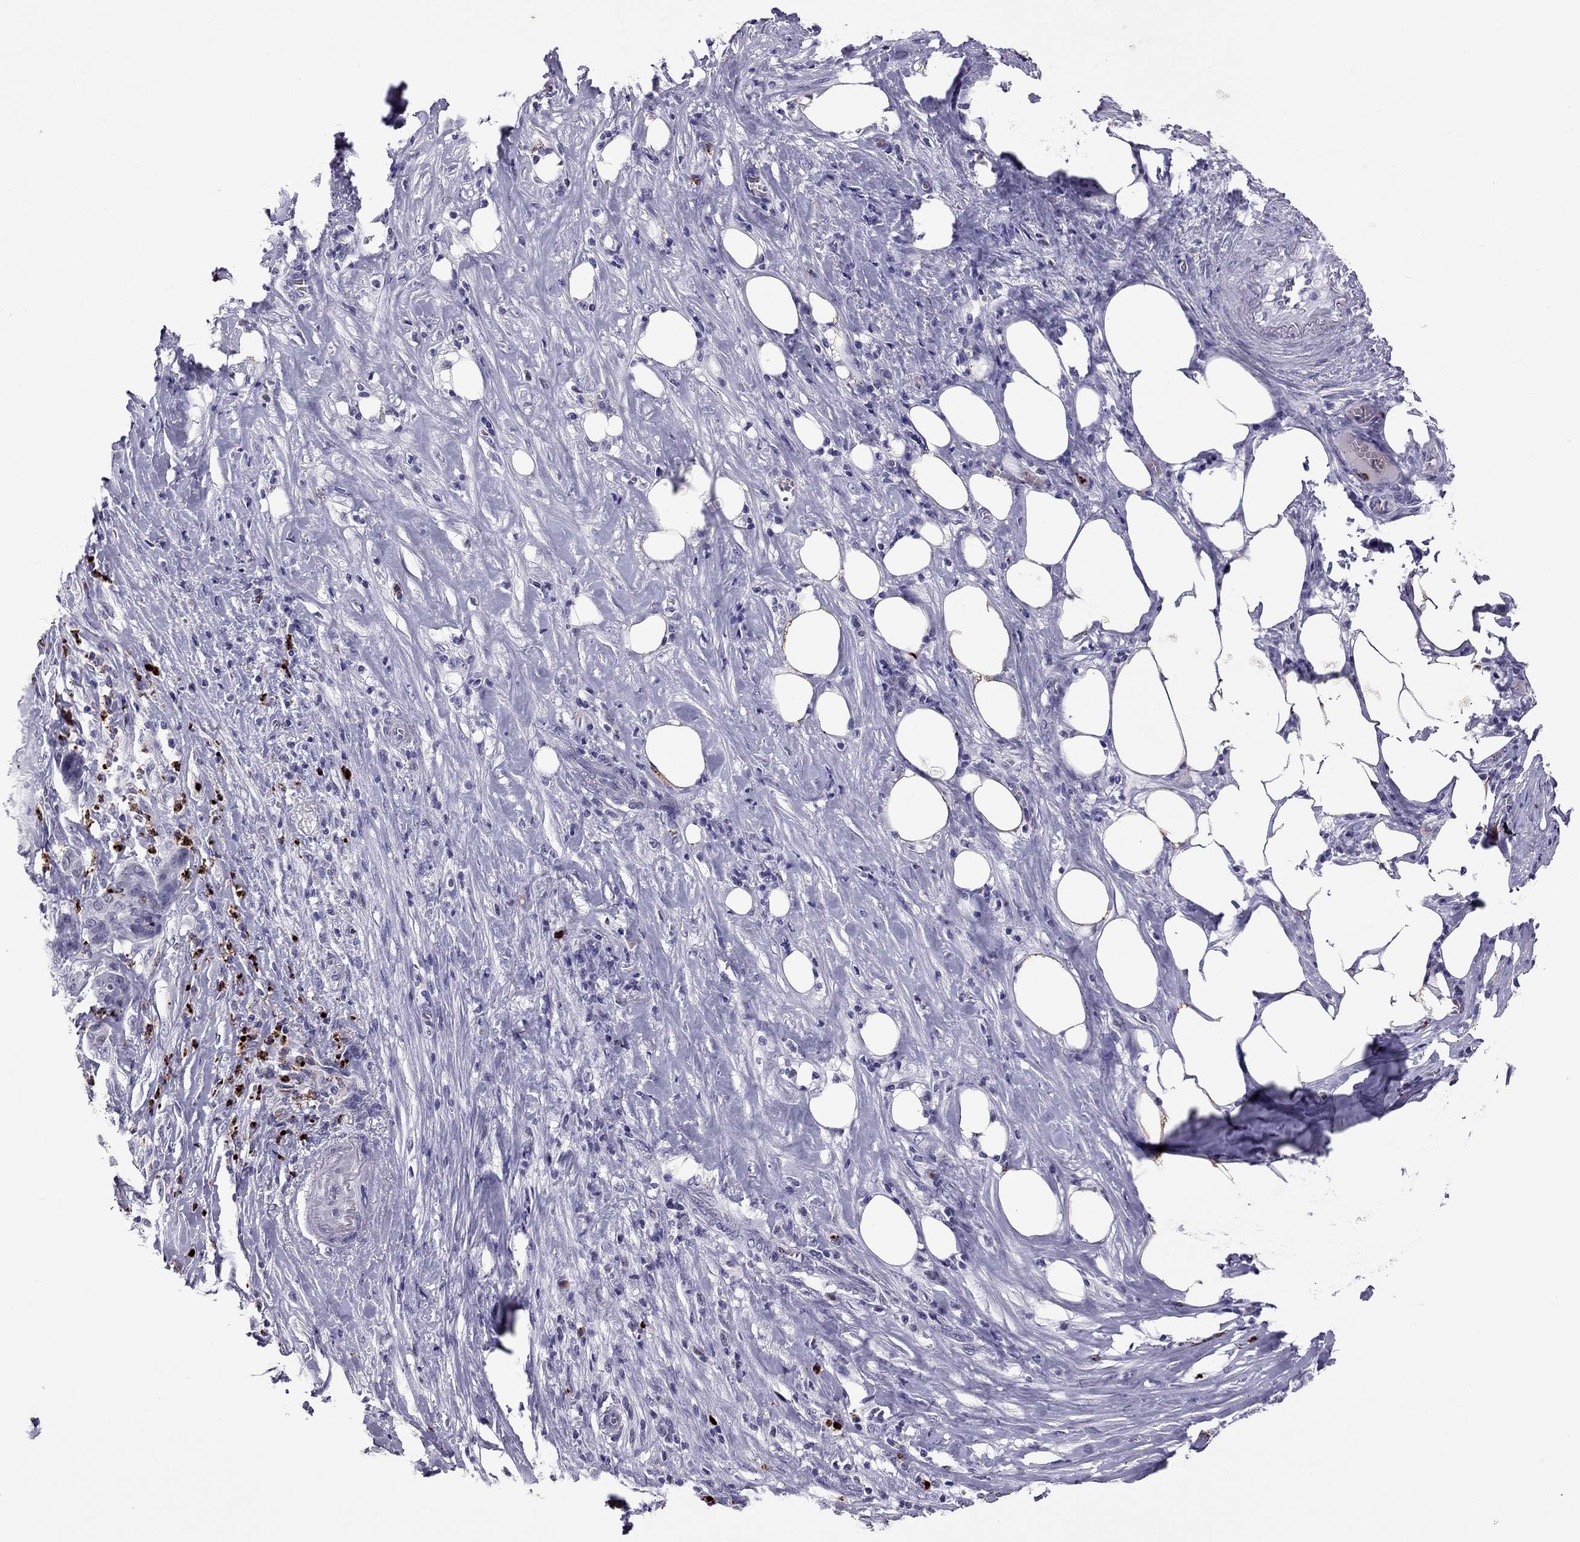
{"staining": {"intensity": "negative", "quantity": "none", "location": "none"}, "tissue": "pancreatic cancer", "cell_type": "Tumor cells", "image_type": "cancer", "snomed": [{"axis": "morphology", "description": "Adenocarcinoma, NOS"}, {"axis": "topography", "description": "Pancreas"}], "caption": "Immunohistochemical staining of pancreatic adenocarcinoma shows no significant staining in tumor cells.", "gene": "CCL27", "patient": {"sex": "male", "age": 57}}